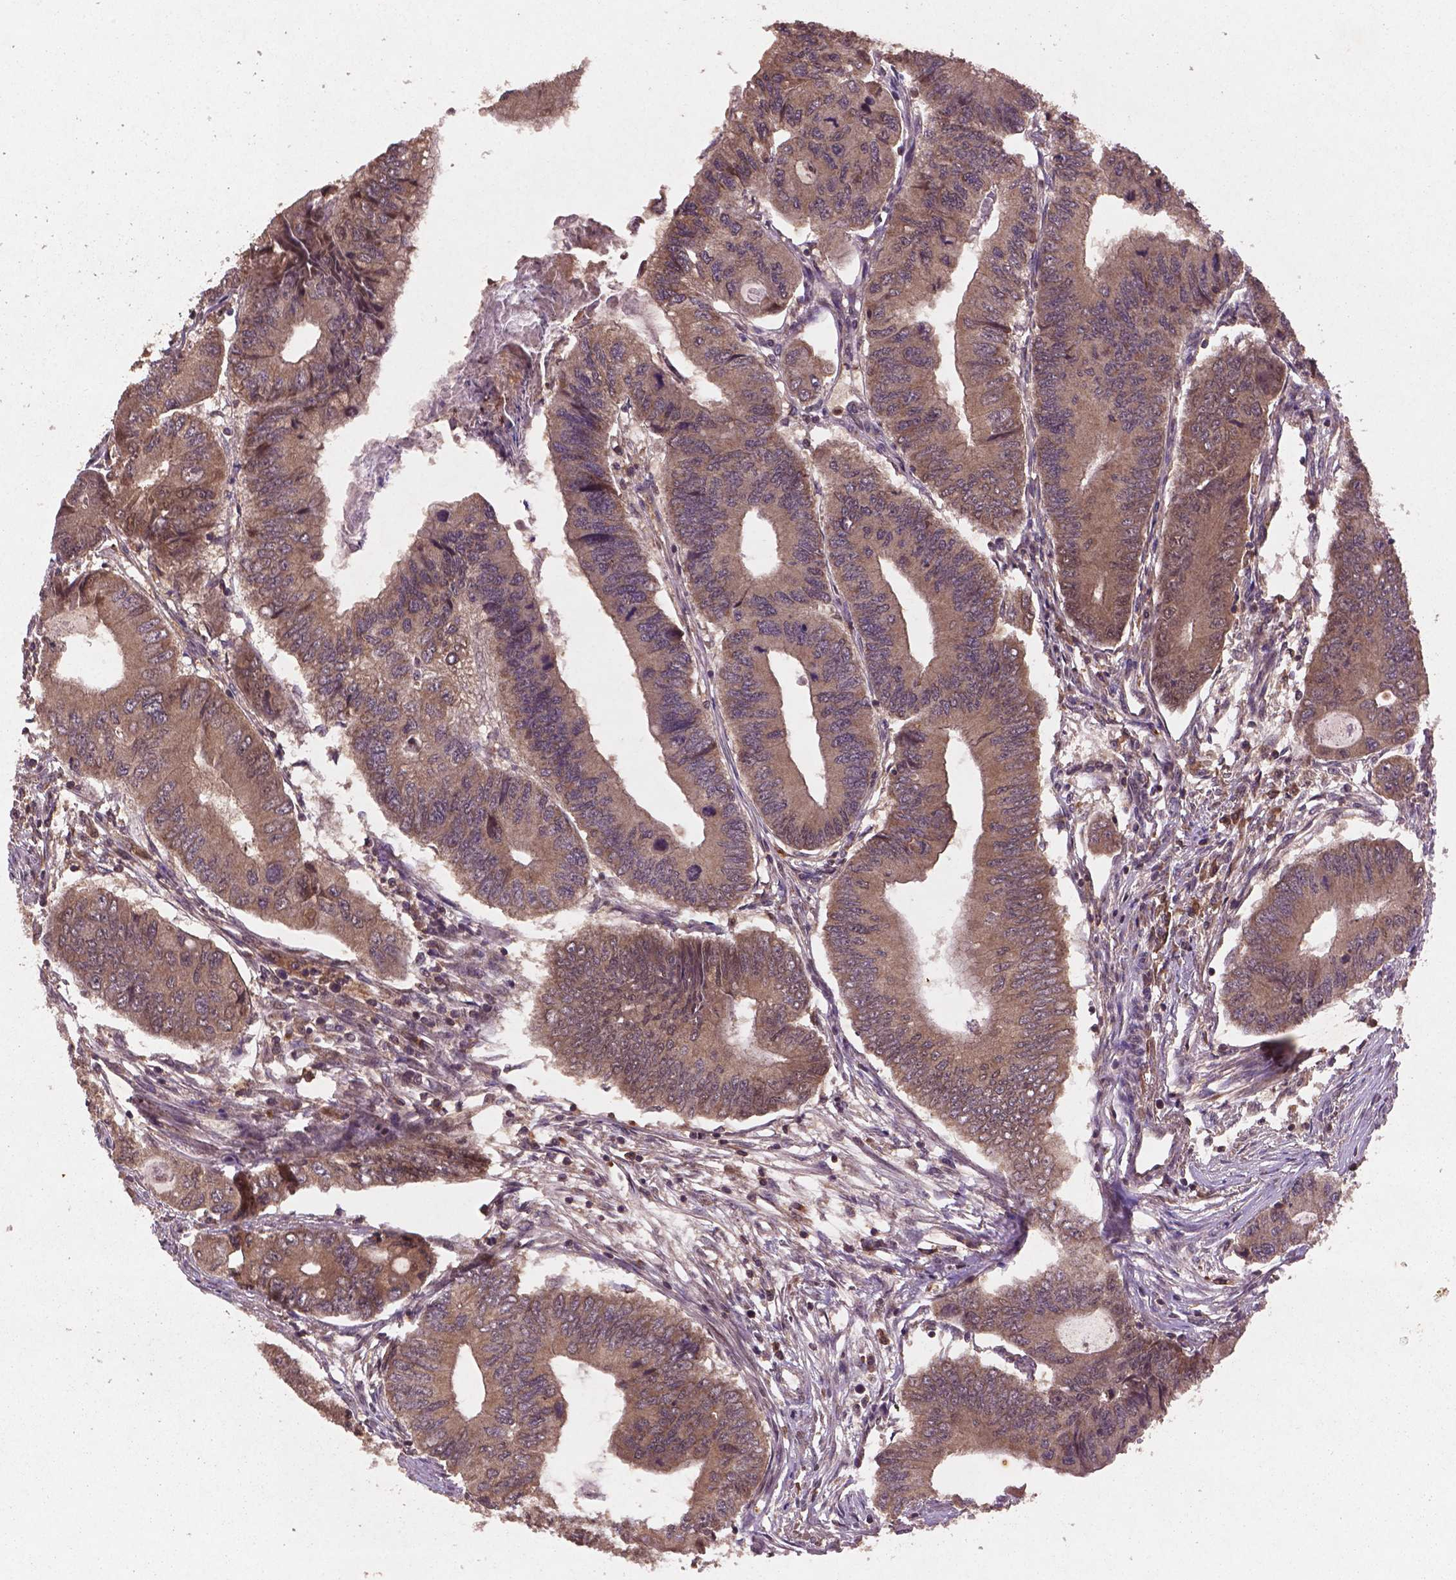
{"staining": {"intensity": "moderate", "quantity": ">75%", "location": "cytoplasmic/membranous"}, "tissue": "colorectal cancer", "cell_type": "Tumor cells", "image_type": "cancer", "snomed": [{"axis": "morphology", "description": "Adenocarcinoma, NOS"}, {"axis": "topography", "description": "Colon"}], "caption": "Adenocarcinoma (colorectal) tissue shows moderate cytoplasmic/membranous staining in about >75% of tumor cells Using DAB (3,3'-diaminobenzidine) (brown) and hematoxylin (blue) stains, captured at high magnification using brightfield microscopy.", "gene": "NIPAL2", "patient": {"sex": "male", "age": 53}}